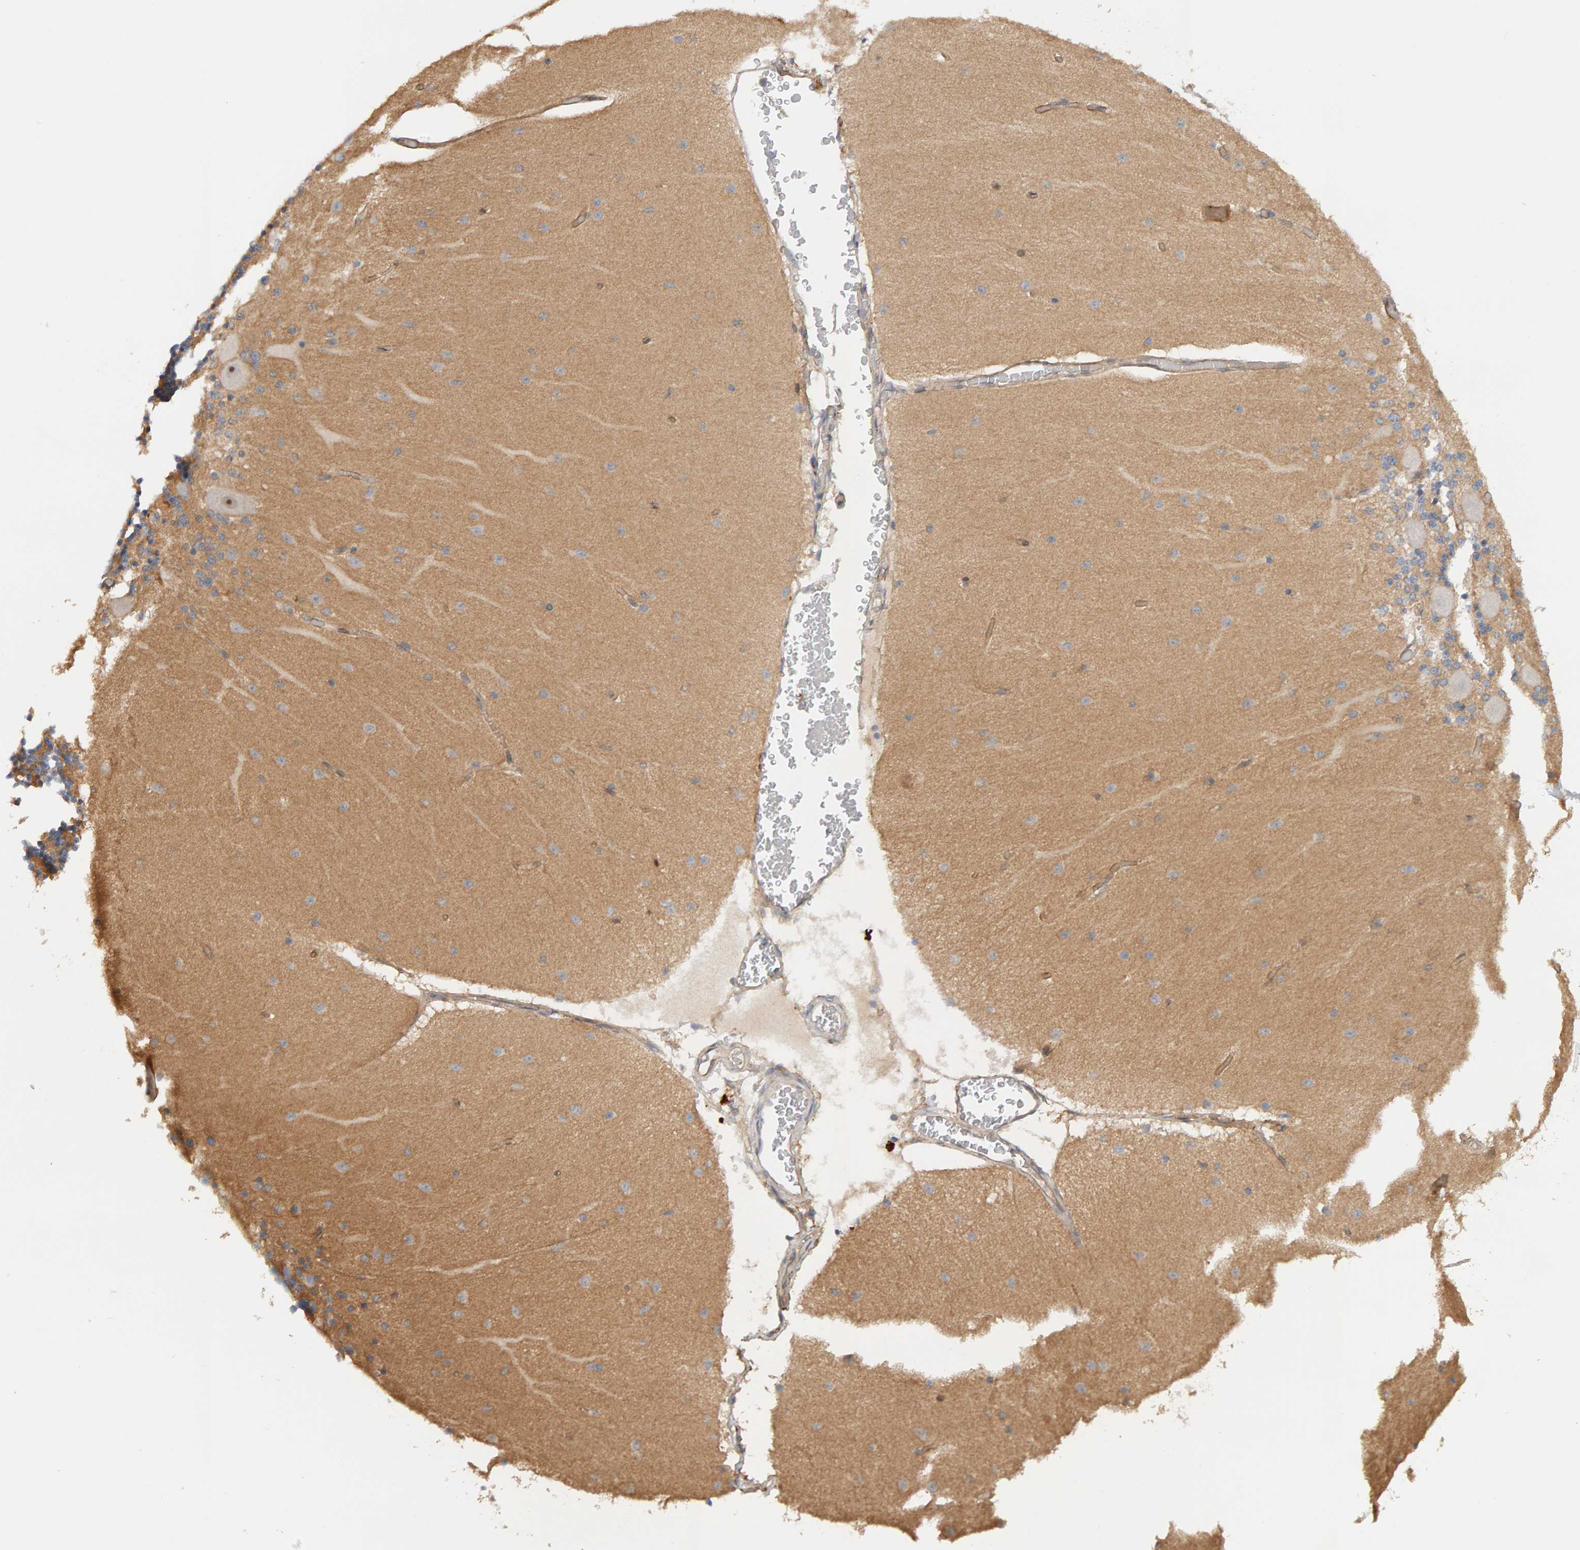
{"staining": {"intensity": "negative", "quantity": "none", "location": "none"}, "tissue": "cerebellum", "cell_type": "Cells in granular layer", "image_type": "normal", "snomed": [{"axis": "morphology", "description": "Normal tissue, NOS"}, {"axis": "topography", "description": "Cerebellum"}], "caption": "An IHC image of unremarkable cerebellum is shown. There is no staining in cells in granular layer of cerebellum. (Brightfield microscopy of DAB (3,3'-diaminobenzidine) immunohistochemistry (IHC) at high magnification).", "gene": "PPP1R16A", "patient": {"sex": "female", "age": 54}}